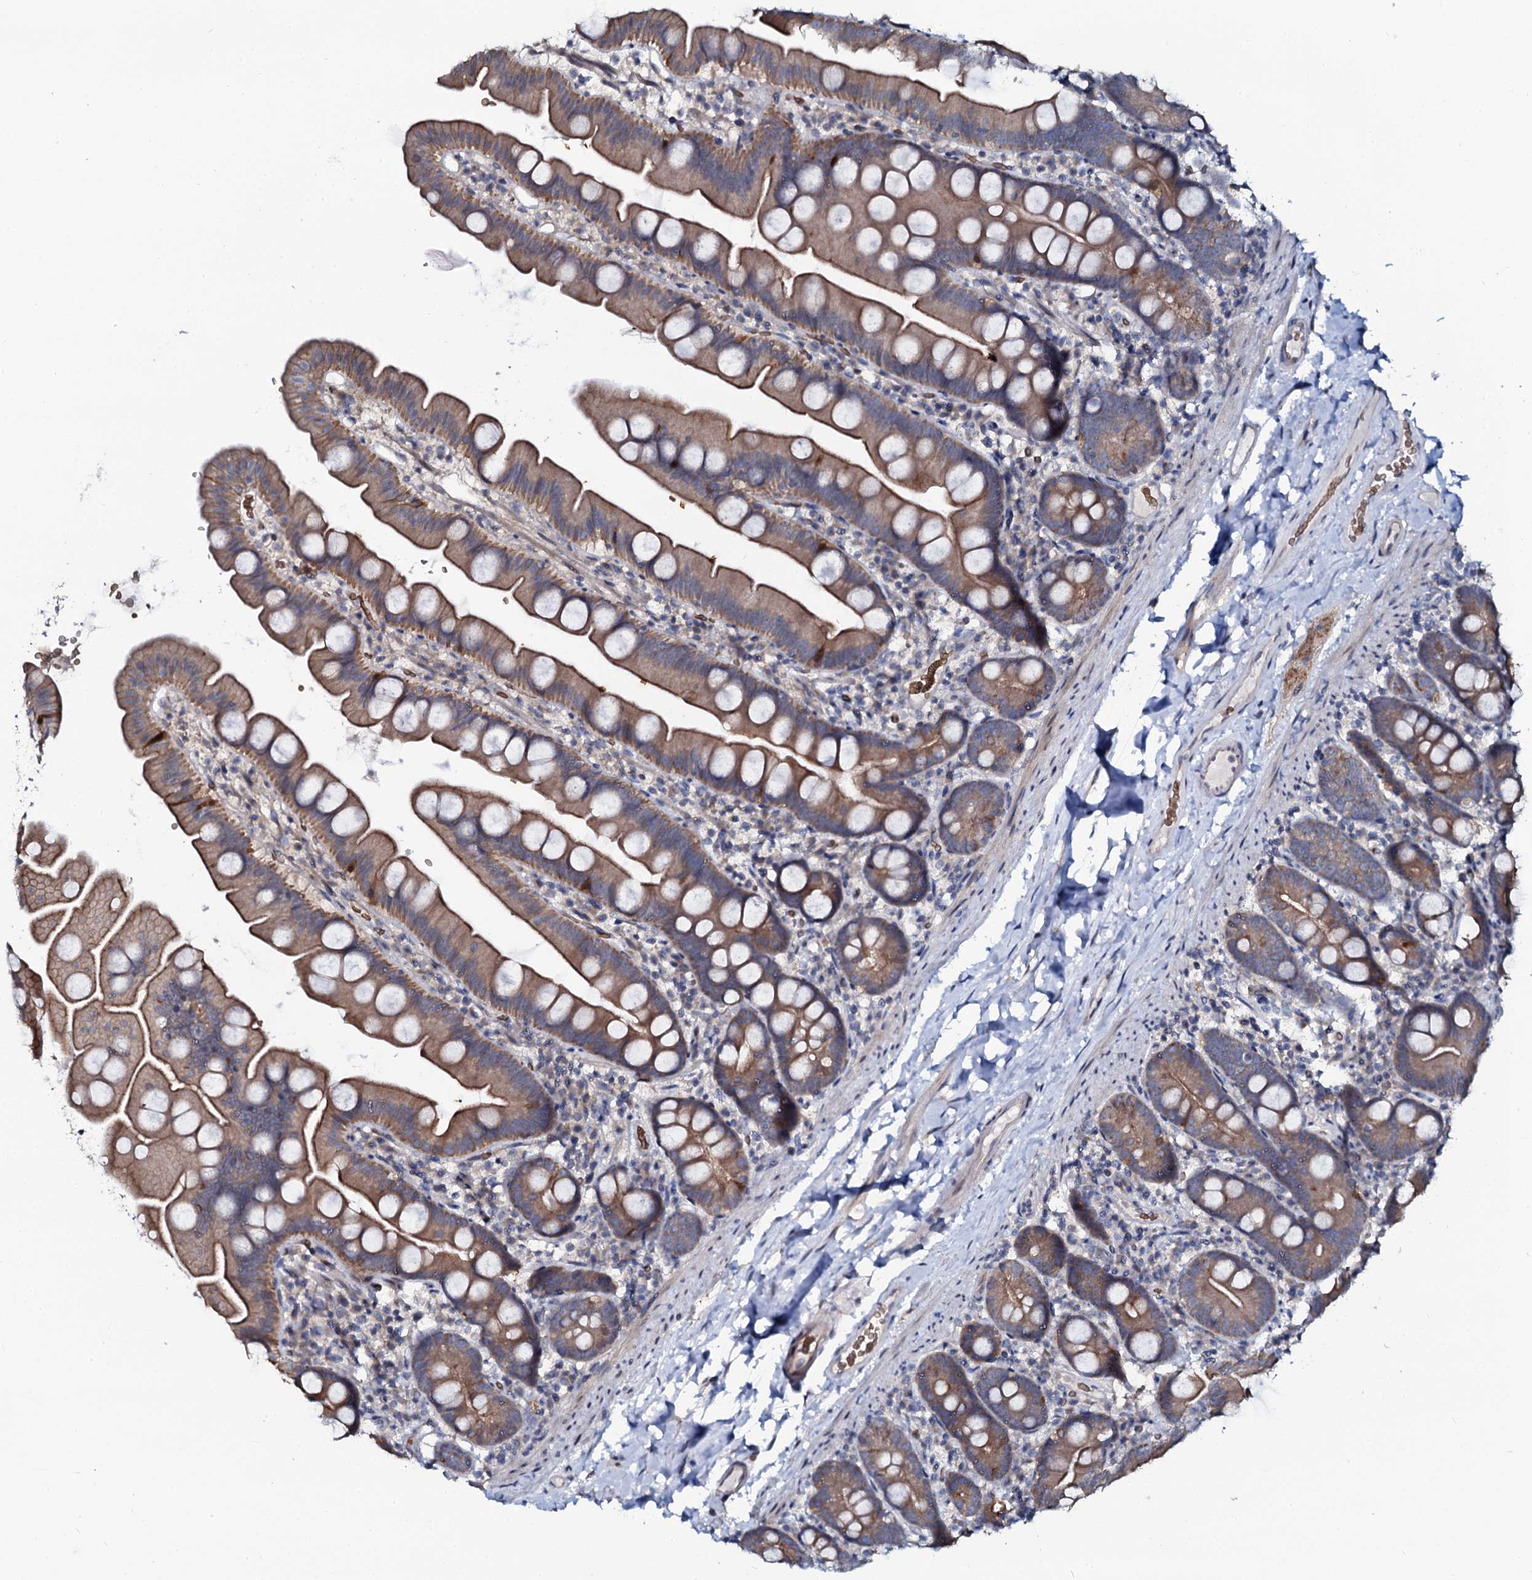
{"staining": {"intensity": "moderate", "quantity": ">75%", "location": "cytoplasmic/membranous"}, "tissue": "small intestine", "cell_type": "Glandular cells", "image_type": "normal", "snomed": [{"axis": "morphology", "description": "Normal tissue, NOS"}, {"axis": "topography", "description": "Small intestine"}], "caption": "The immunohistochemical stain labels moderate cytoplasmic/membranous expression in glandular cells of normal small intestine.", "gene": "C10orf88", "patient": {"sex": "female", "age": 68}}